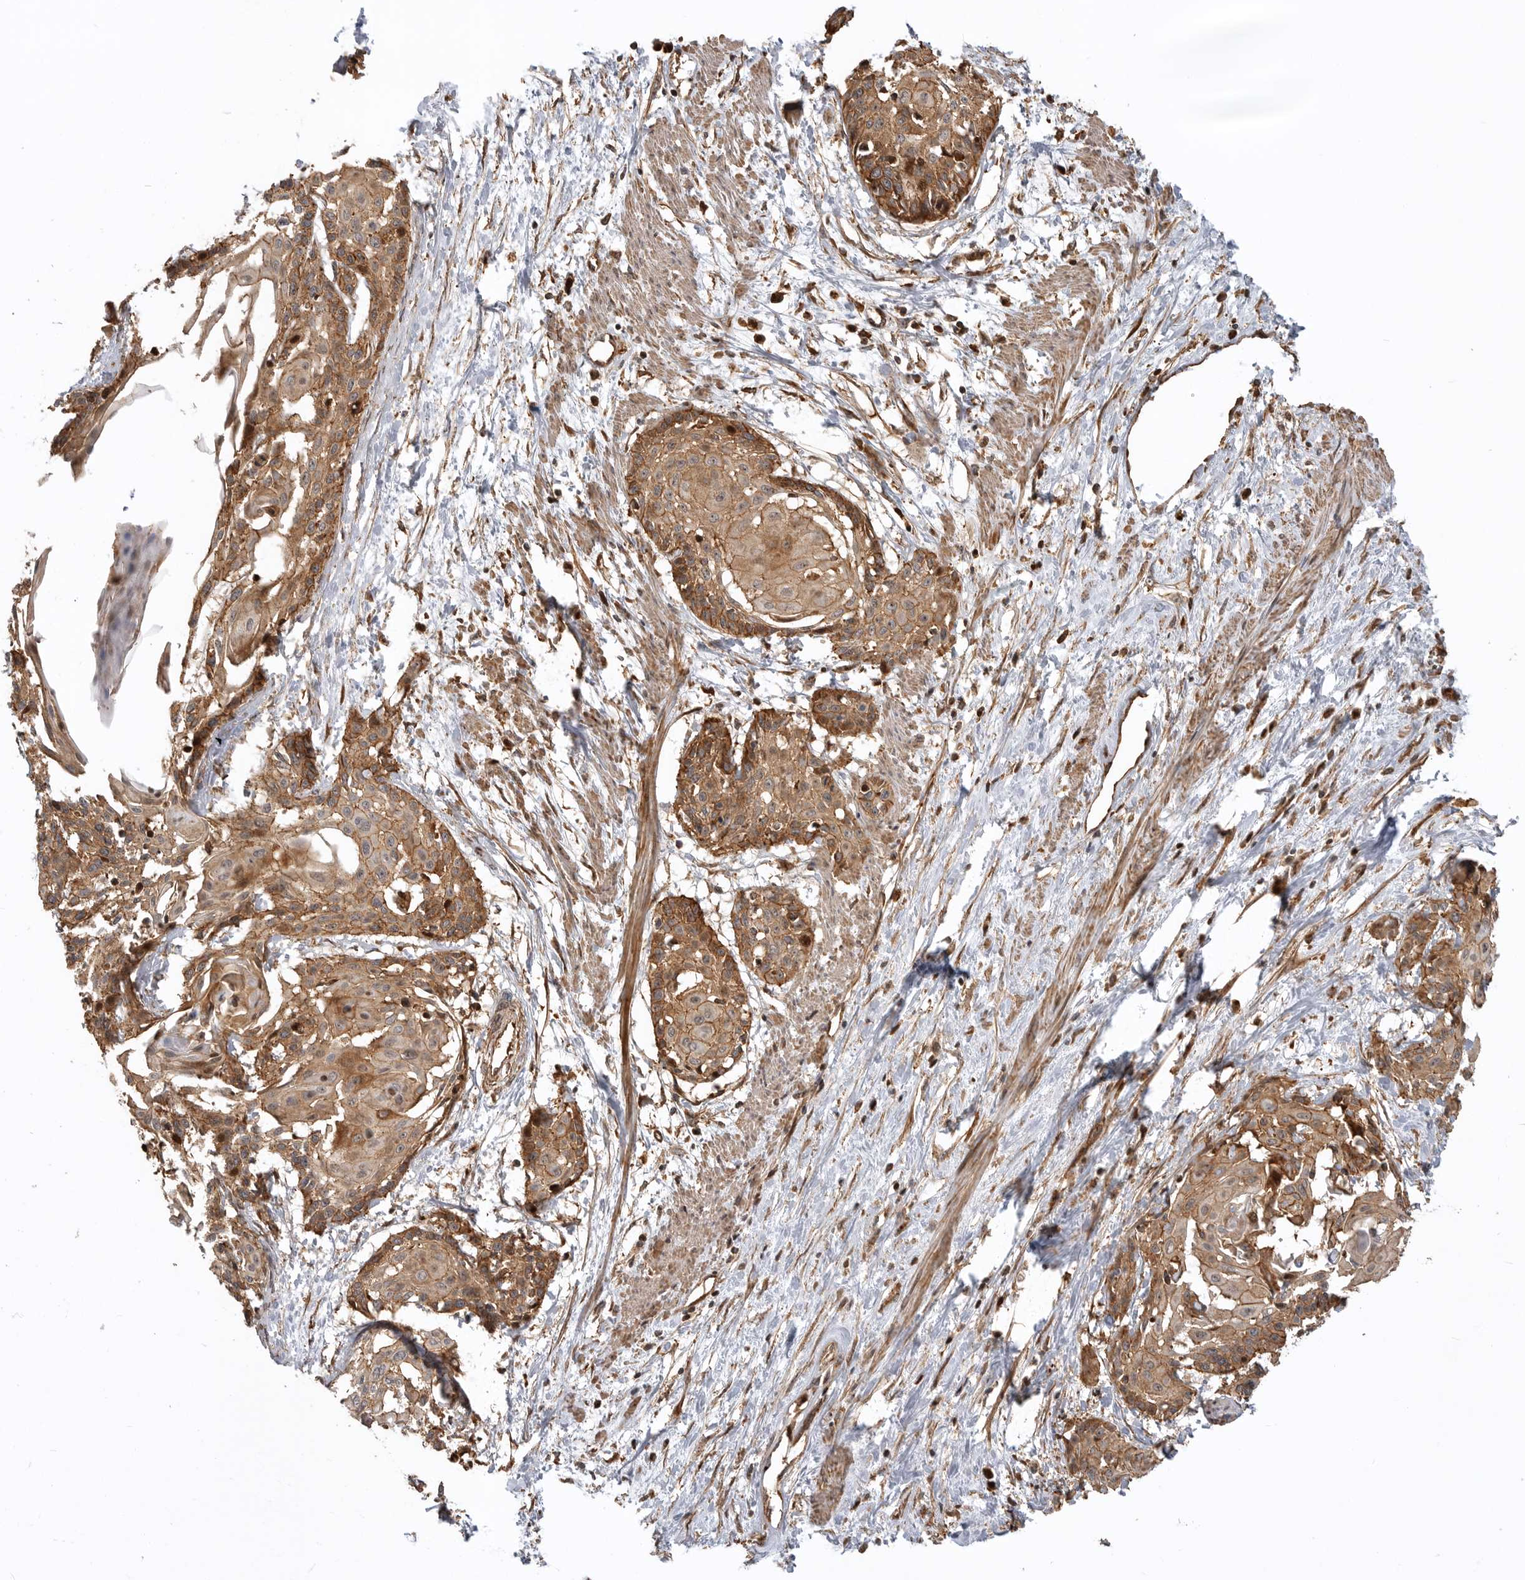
{"staining": {"intensity": "moderate", "quantity": ">75%", "location": "cytoplasmic/membranous"}, "tissue": "cervical cancer", "cell_type": "Tumor cells", "image_type": "cancer", "snomed": [{"axis": "morphology", "description": "Squamous cell carcinoma, NOS"}, {"axis": "topography", "description": "Cervix"}], "caption": "Immunohistochemistry micrograph of human squamous cell carcinoma (cervical) stained for a protein (brown), which exhibits medium levels of moderate cytoplasmic/membranous expression in about >75% of tumor cells.", "gene": "GPATCH2", "patient": {"sex": "female", "age": 57}}